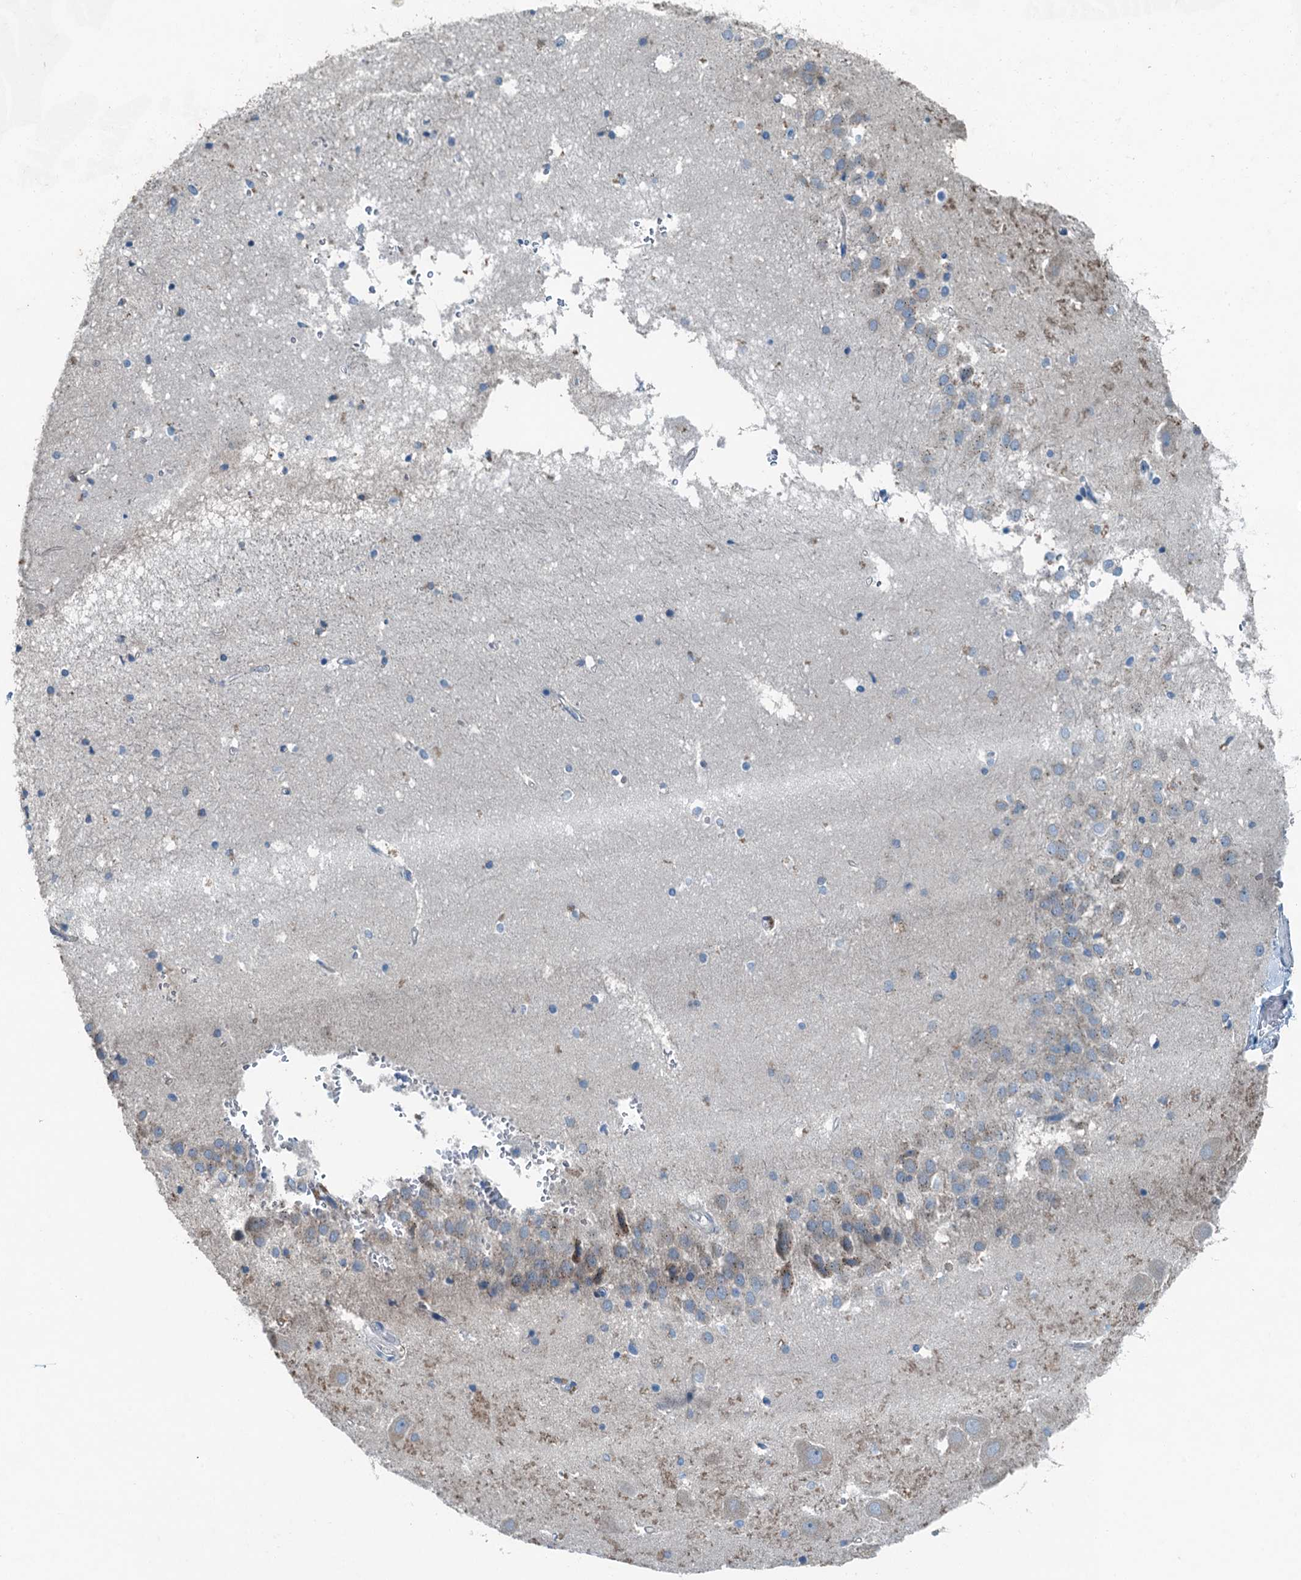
{"staining": {"intensity": "negative", "quantity": "none", "location": "none"}, "tissue": "hippocampus", "cell_type": "Glial cells", "image_type": "normal", "snomed": [{"axis": "morphology", "description": "Normal tissue, NOS"}, {"axis": "topography", "description": "Hippocampus"}], "caption": "DAB (3,3'-diaminobenzidine) immunohistochemical staining of normal hippocampus exhibits no significant positivity in glial cells.", "gene": "CBLIF", "patient": {"sex": "female", "age": 52}}